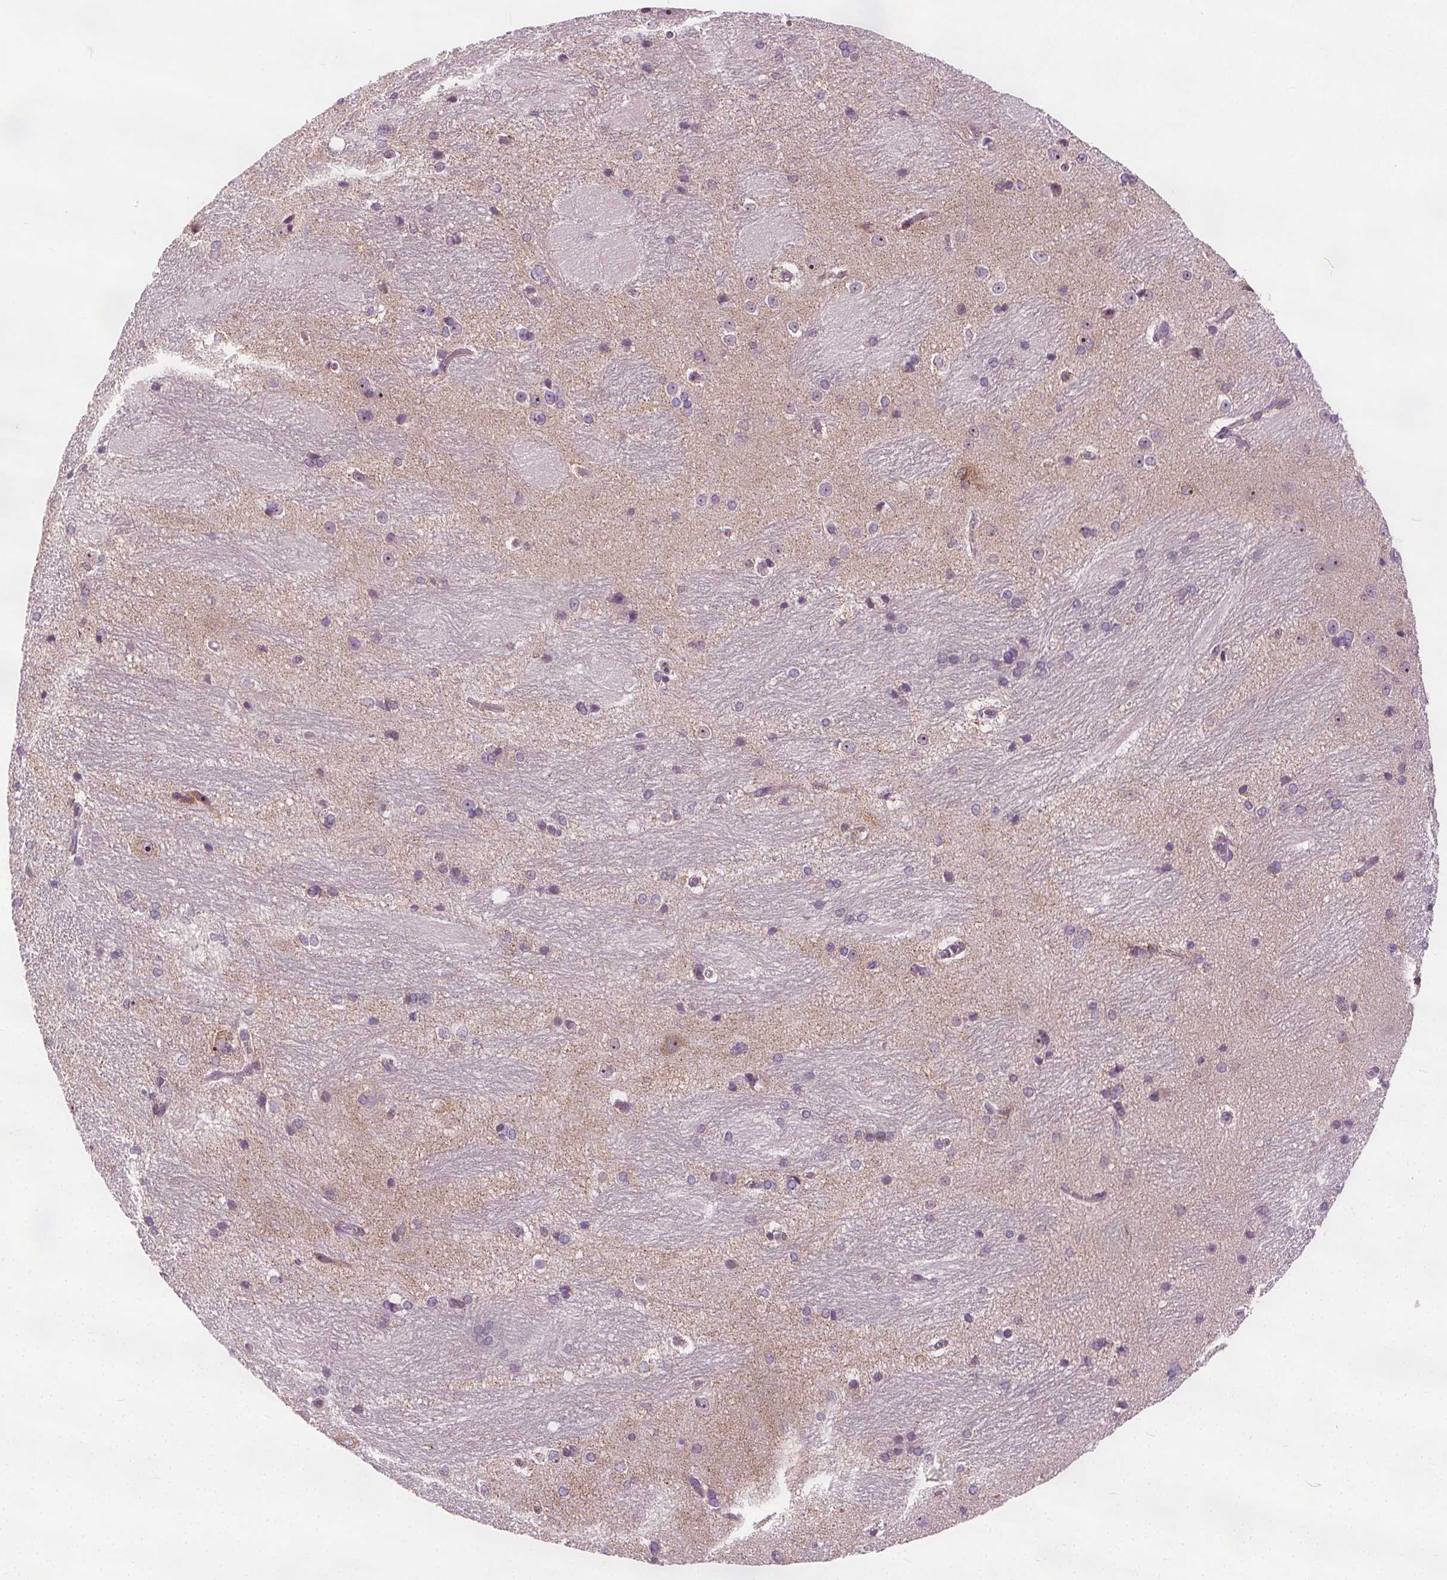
{"staining": {"intensity": "negative", "quantity": "none", "location": "none"}, "tissue": "hippocampus", "cell_type": "Glial cells", "image_type": "normal", "snomed": [{"axis": "morphology", "description": "Normal tissue, NOS"}, {"axis": "topography", "description": "Cerebral cortex"}, {"axis": "topography", "description": "Hippocampus"}], "caption": "The histopathology image demonstrates no staining of glial cells in normal hippocampus. (Stains: DAB (3,3'-diaminobenzidine) IHC with hematoxylin counter stain, Microscopy: brightfield microscopy at high magnification).", "gene": "RAB20", "patient": {"sex": "female", "age": 19}}